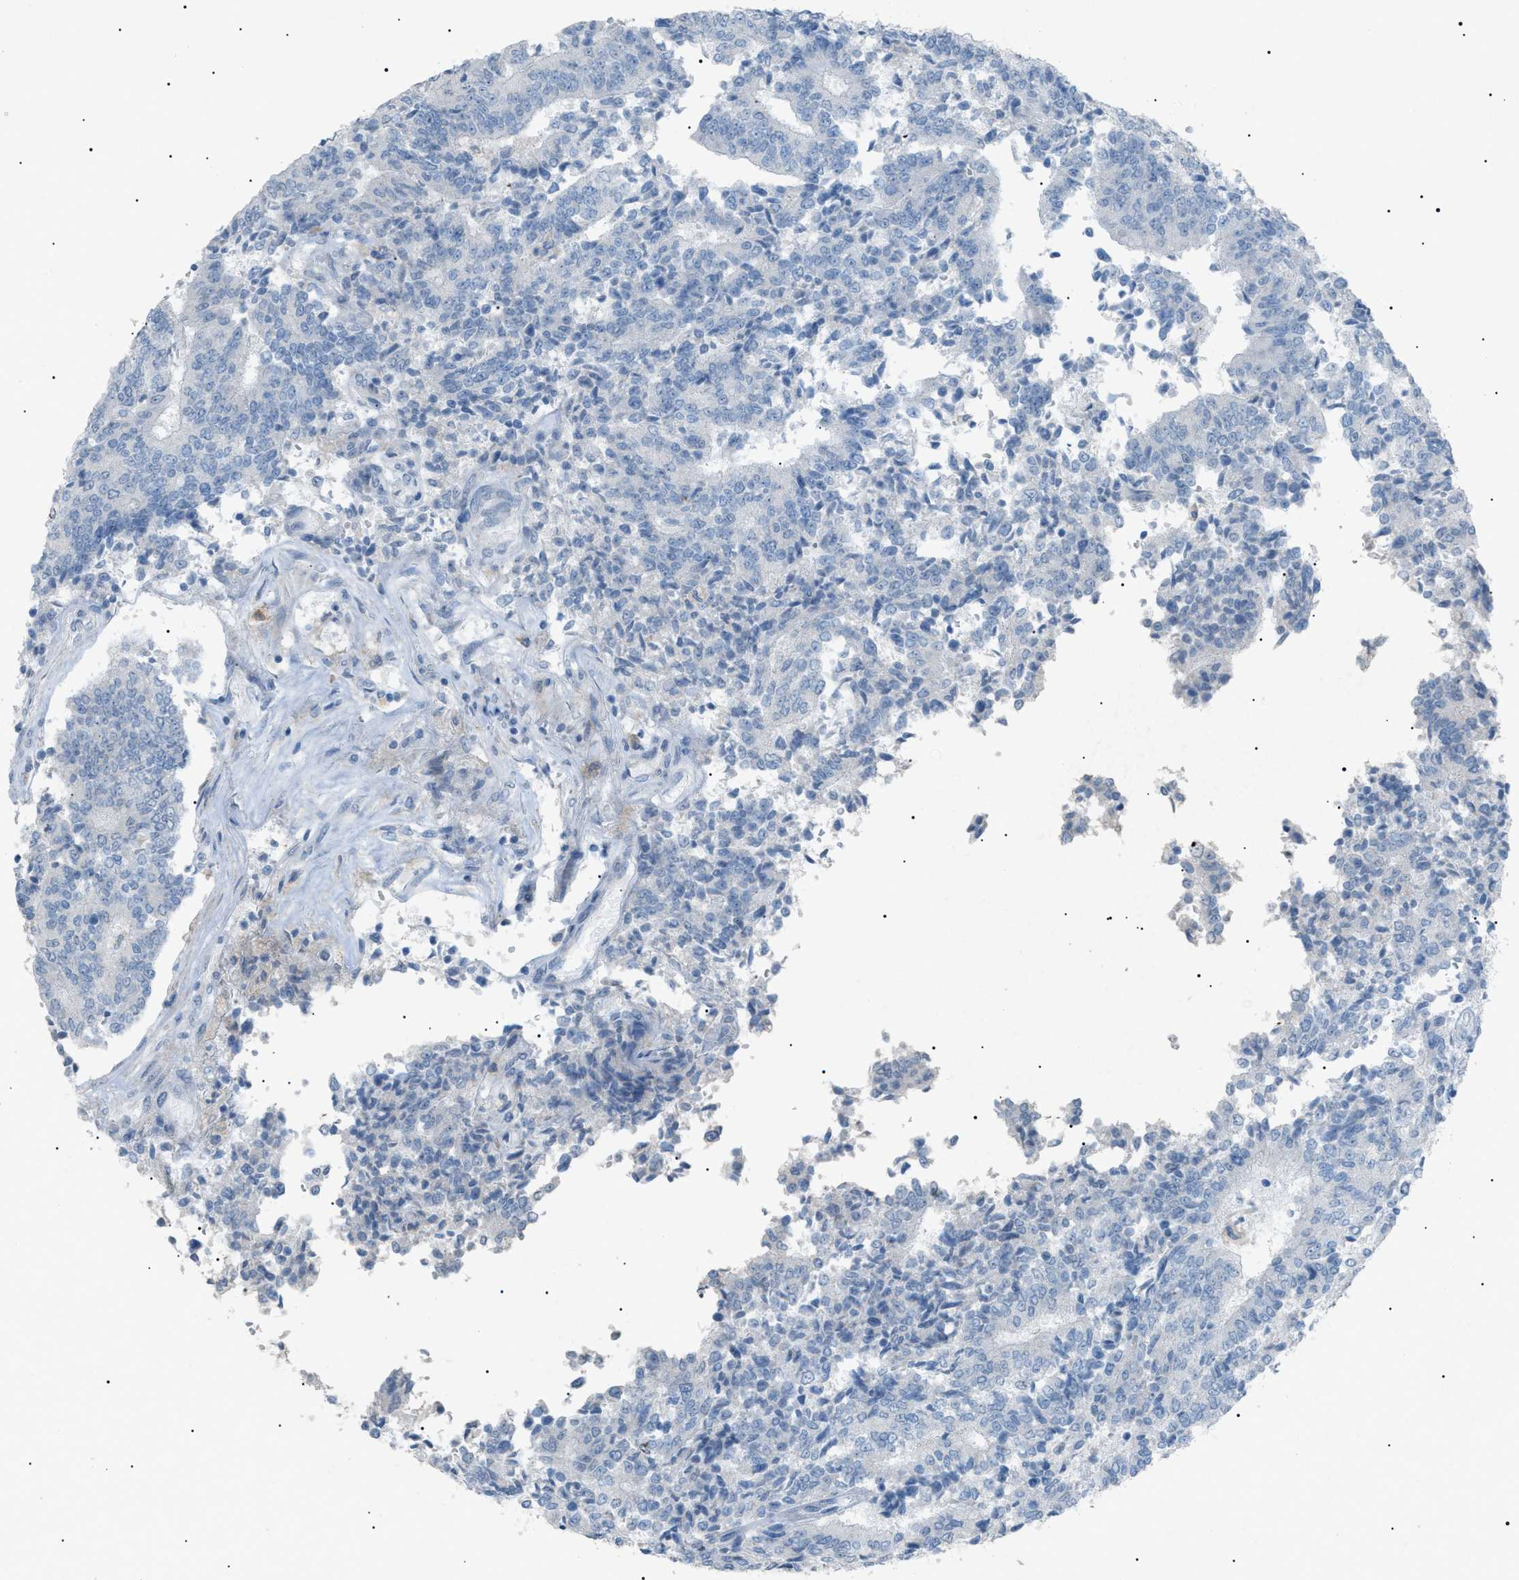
{"staining": {"intensity": "negative", "quantity": "none", "location": "none"}, "tissue": "prostate cancer", "cell_type": "Tumor cells", "image_type": "cancer", "snomed": [{"axis": "morphology", "description": "Normal tissue, NOS"}, {"axis": "morphology", "description": "Adenocarcinoma, High grade"}, {"axis": "topography", "description": "Prostate"}, {"axis": "topography", "description": "Seminal veicle"}], "caption": "Tumor cells show no significant protein positivity in prostate cancer (high-grade adenocarcinoma). (Stains: DAB IHC with hematoxylin counter stain, Microscopy: brightfield microscopy at high magnification).", "gene": "BTK", "patient": {"sex": "male", "age": 55}}